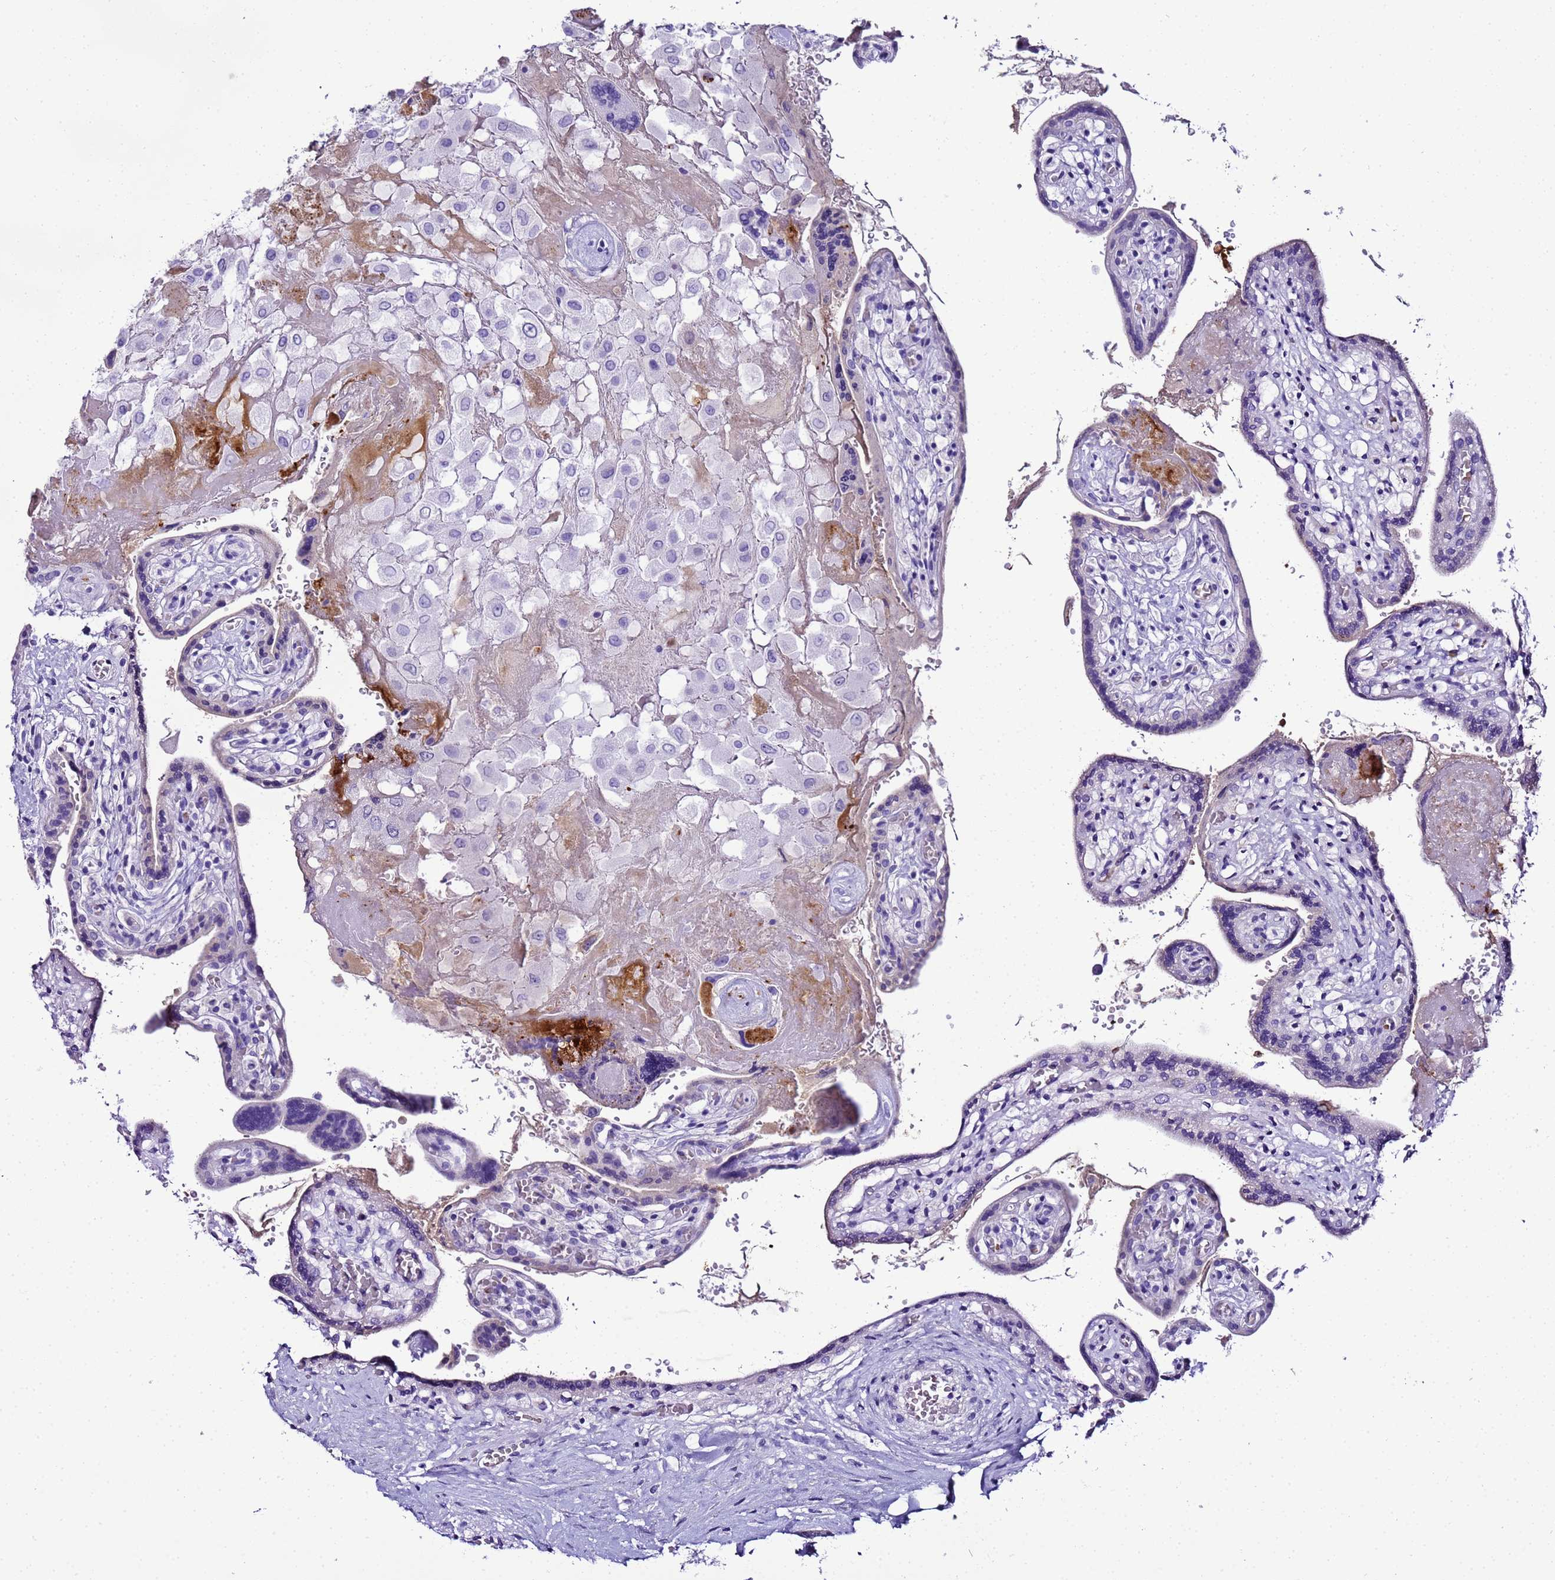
{"staining": {"intensity": "negative", "quantity": "none", "location": "none"}, "tissue": "placenta", "cell_type": "Decidual cells", "image_type": "normal", "snomed": [{"axis": "morphology", "description": "Normal tissue, NOS"}, {"axis": "topography", "description": "Placenta"}], "caption": "Immunohistochemistry of unremarkable placenta reveals no expression in decidual cells. The staining is performed using DAB (3,3'-diaminobenzidine) brown chromogen with nuclei counter-stained in using hematoxylin.", "gene": "CFHR1", "patient": {"sex": "female", "age": 37}}